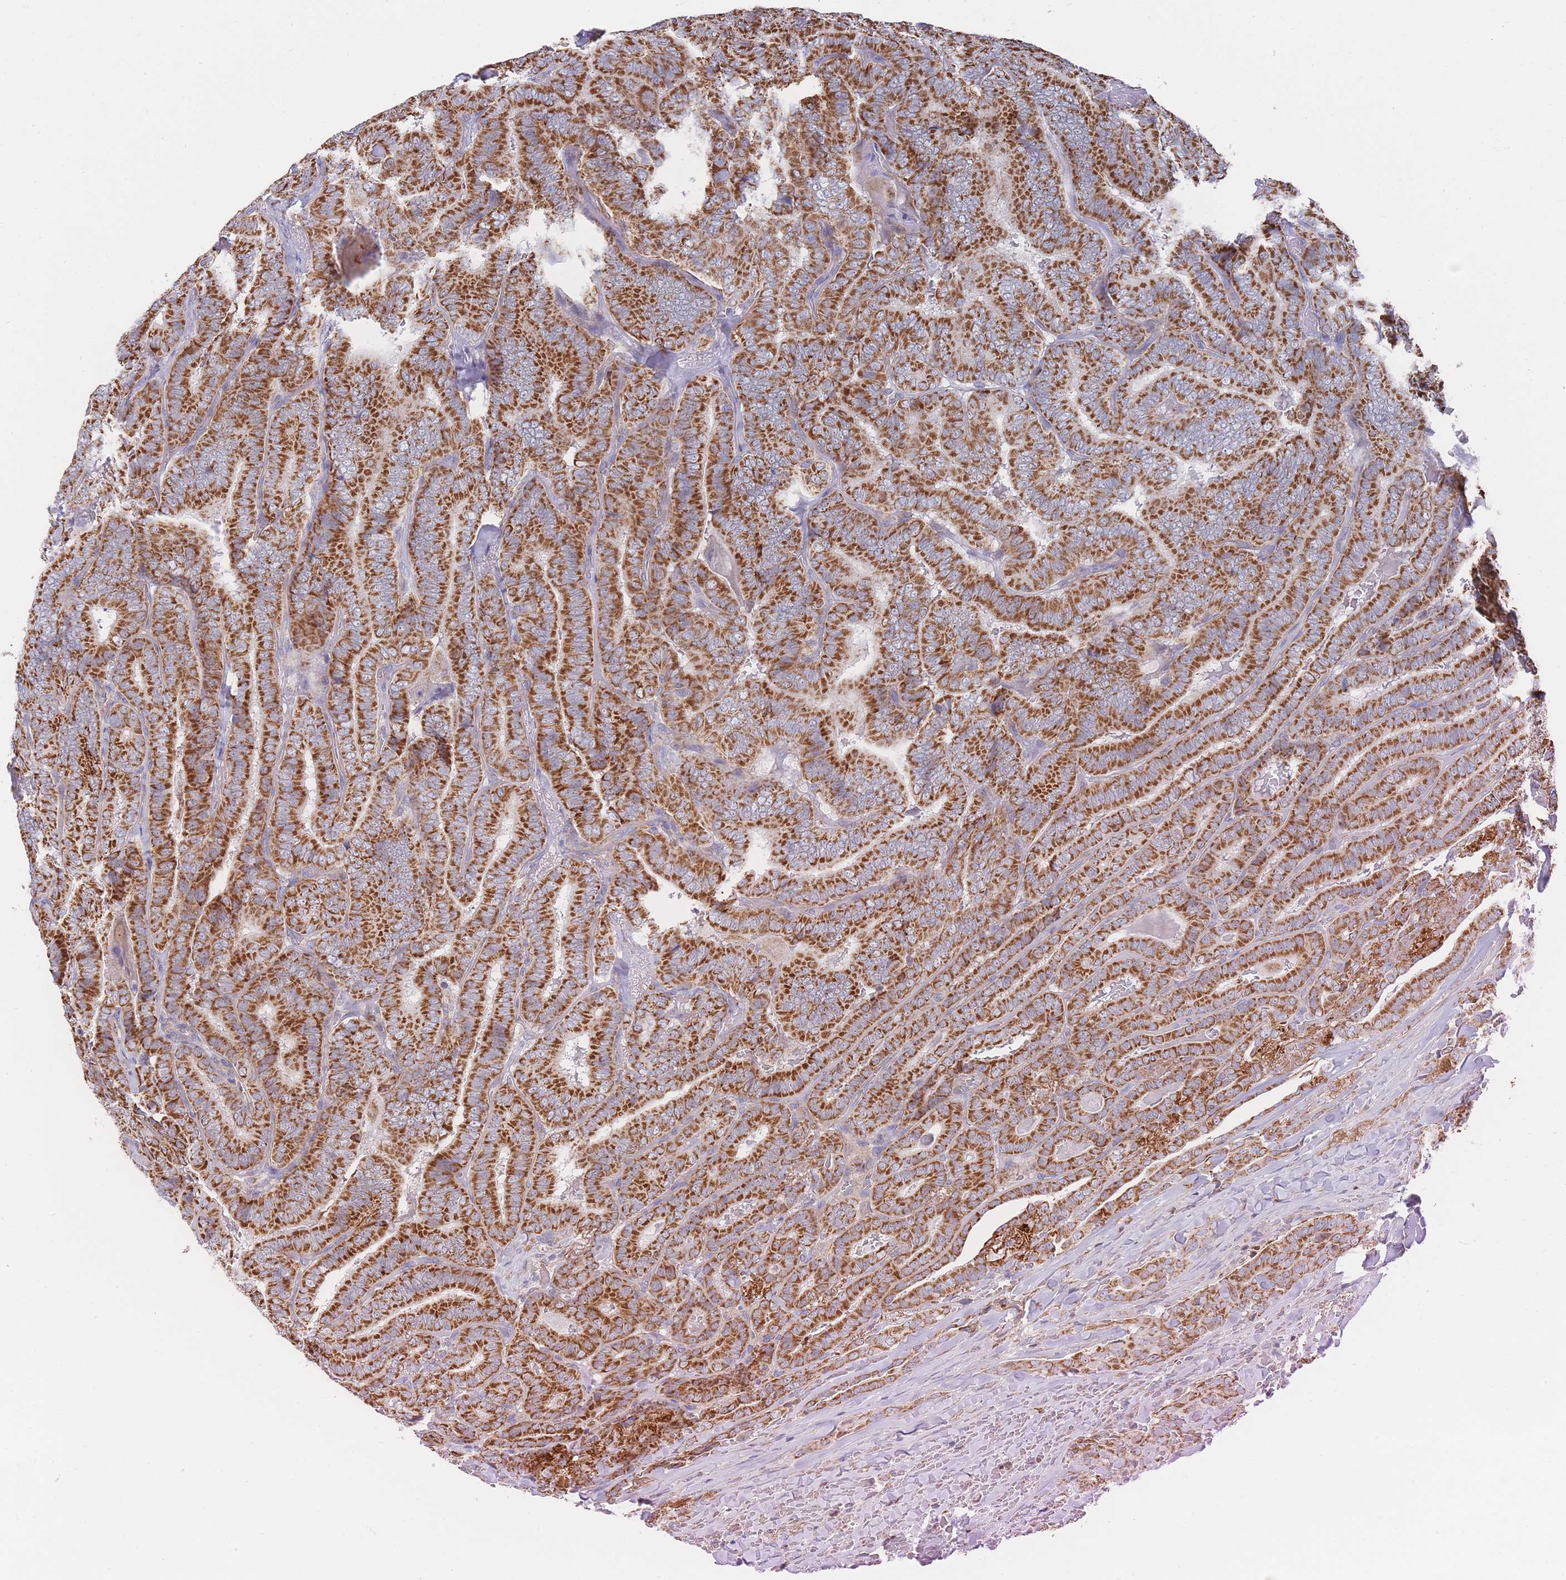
{"staining": {"intensity": "strong", "quantity": ">75%", "location": "cytoplasmic/membranous"}, "tissue": "thyroid cancer", "cell_type": "Tumor cells", "image_type": "cancer", "snomed": [{"axis": "morphology", "description": "Papillary adenocarcinoma, NOS"}, {"axis": "topography", "description": "Thyroid gland"}], "caption": "Immunohistochemistry micrograph of thyroid cancer stained for a protein (brown), which demonstrates high levels of strong cytoplasmic/membranous positivity in about >75% of tumor cells.", "gene": "IKZF4", "patient": {"sex": "male", "age": 61}}